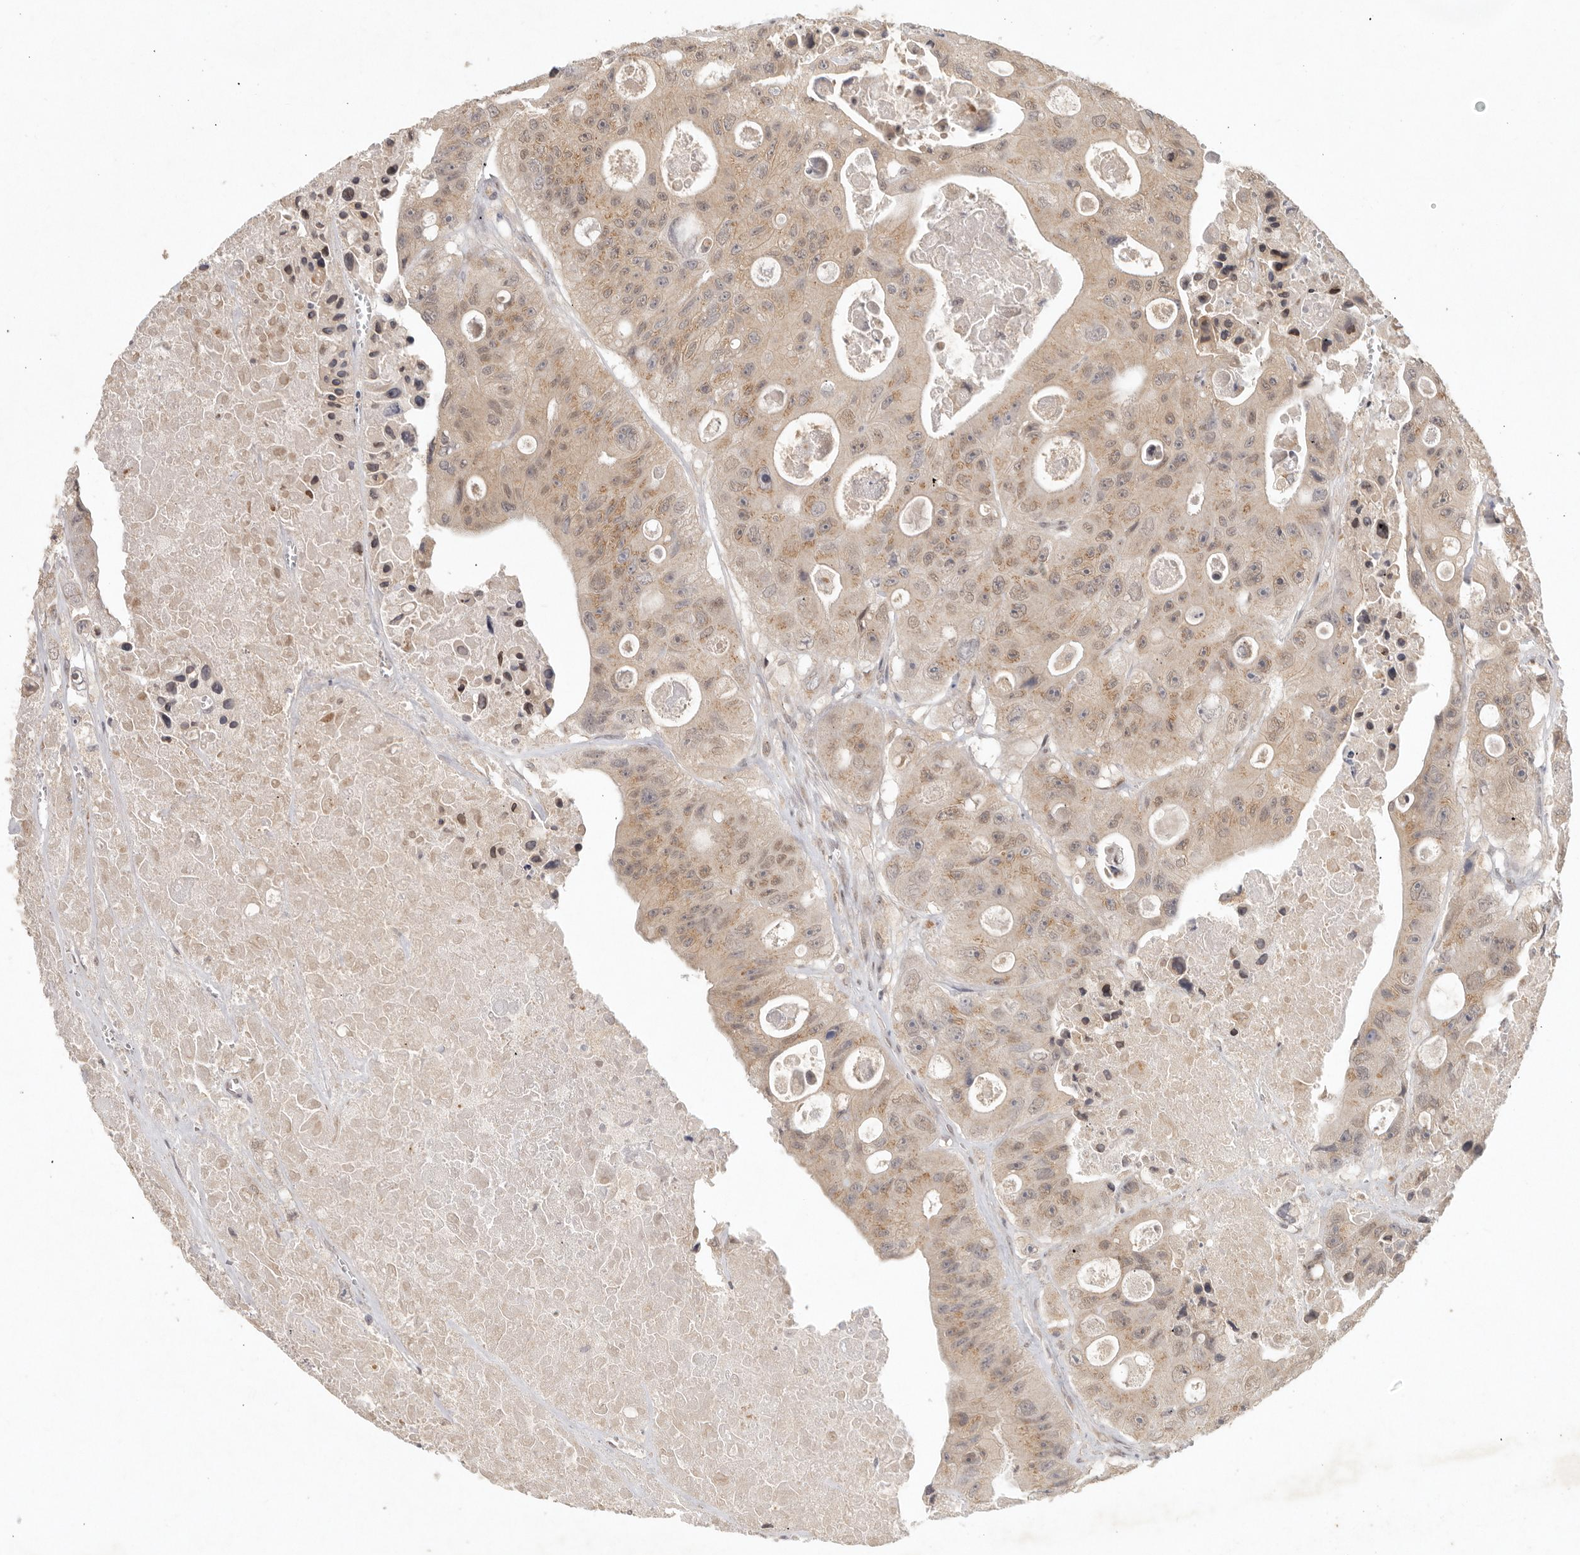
{"staining": {"intensity": "weak", "quantity": ">75%", "location": "cytoplasmic/membranous,nuclear"}, "tissue": "colorectal cancer", "cell_type": "Tumor cells", "image_type": "cancer", "snomed": [{"axis": "morphology", "description": "Adenocarcinoma, NOS"}, {"axis": "topography", "description": "Colon"}], "caption": "Approximately >75% of tumor cells in human colorectal cancer (adenocarcinoma) show weak cytoplasmic/membranous and nuclear protein expression as visualized by brown immunohistochemical staining.", "gene": "LRRC75A", "patient": {"sex": "female", "age": 46}}